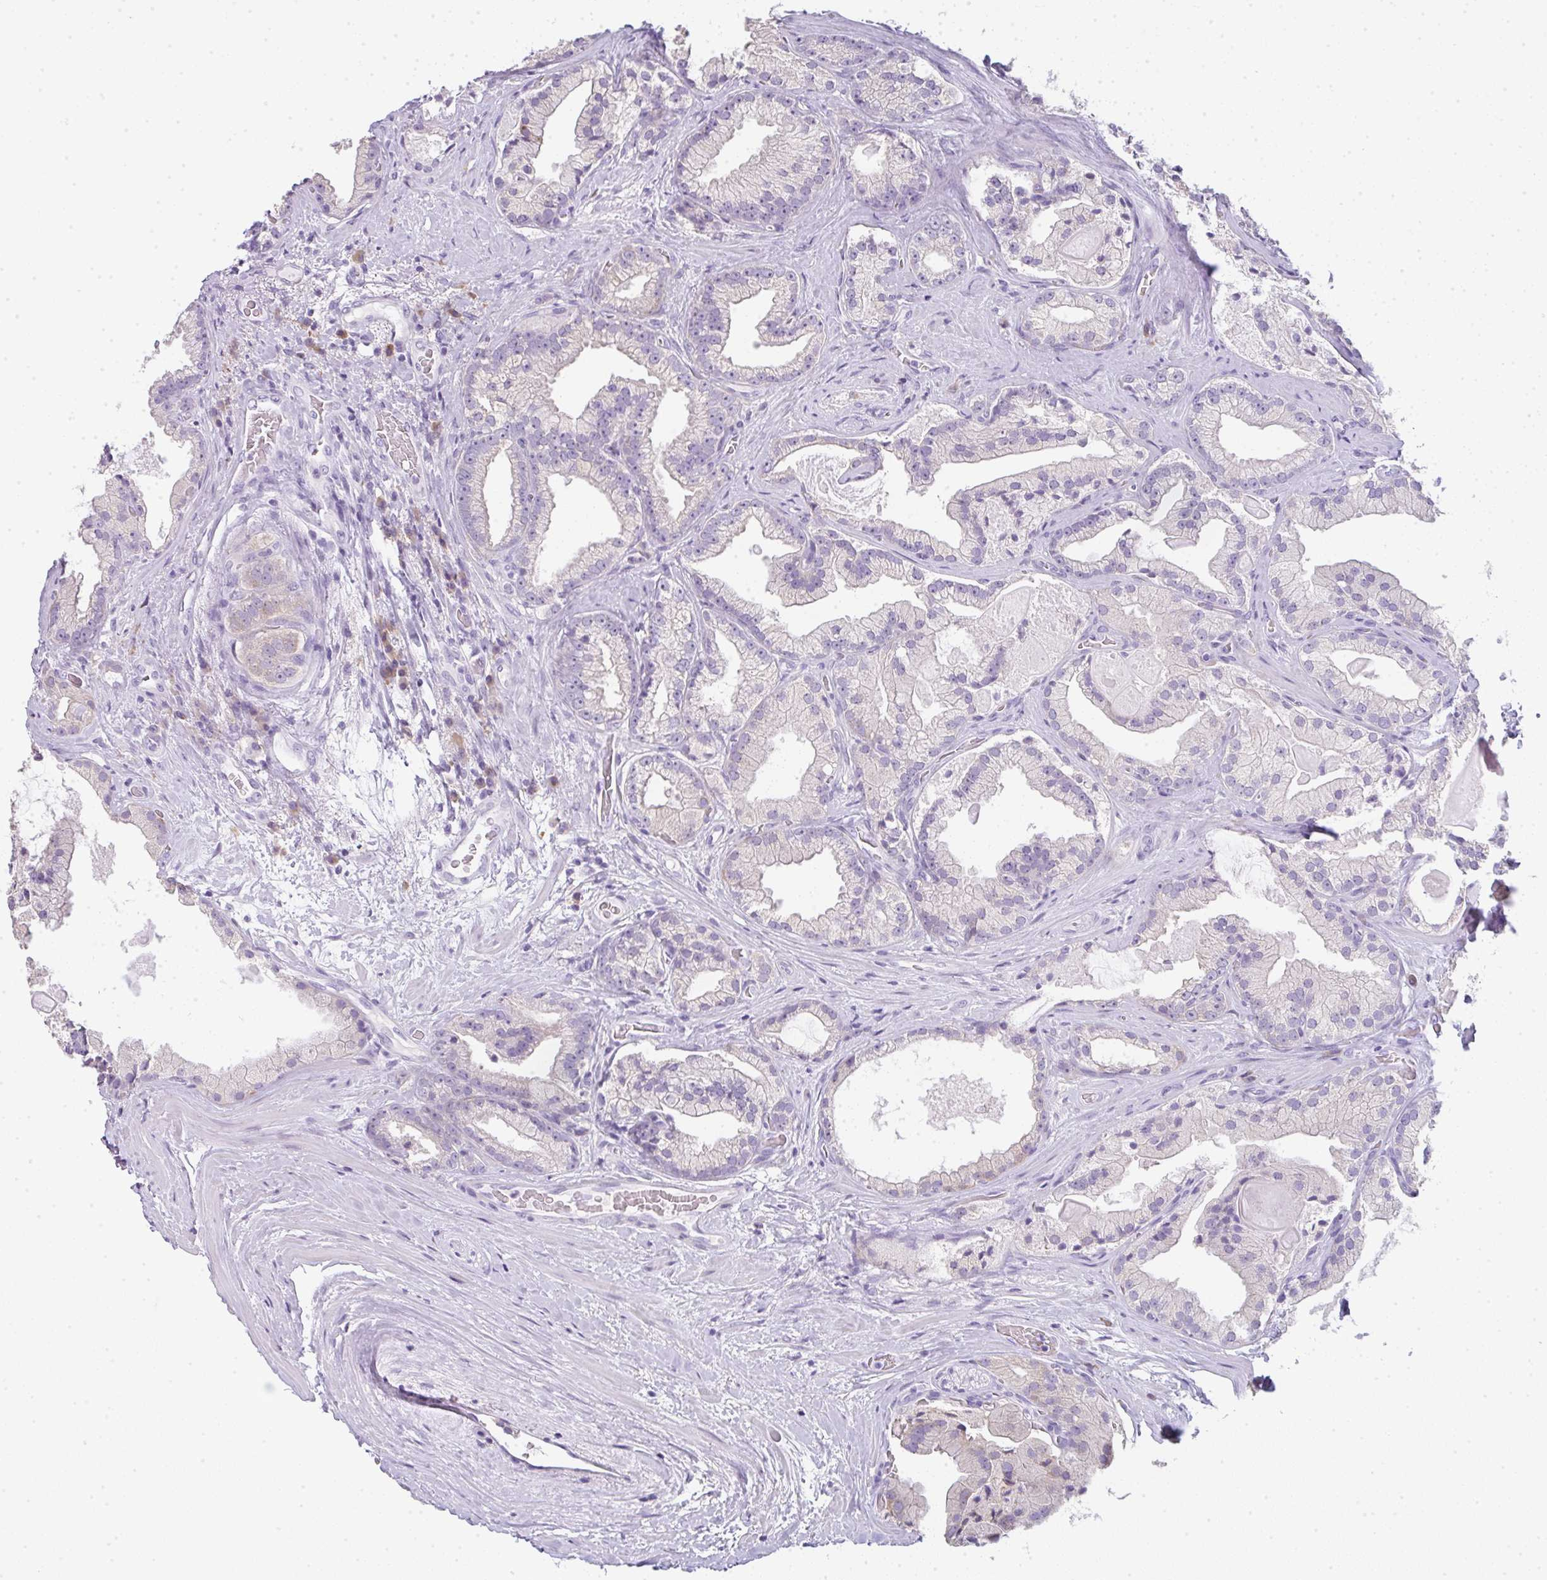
{"staining": {"intensity": "negative", "quantity": "none", "location": "none"}, "tissue": "prostate cancer", "cell_type": "Tumor cells", "image_type": "cancer", "snomed": [{"axis": "morphology", "description": "Adenocarcinoma, High grade"}, {"axis": "topography", "description": "Prostate"}], "caption": "Photomicrograph shows no significant protein staining in tumor cells of prostate cancer (adenocarcinoma (high-grade)).", "gene": "LPAR4", "patient": {"sex": "male", "age": 68}}